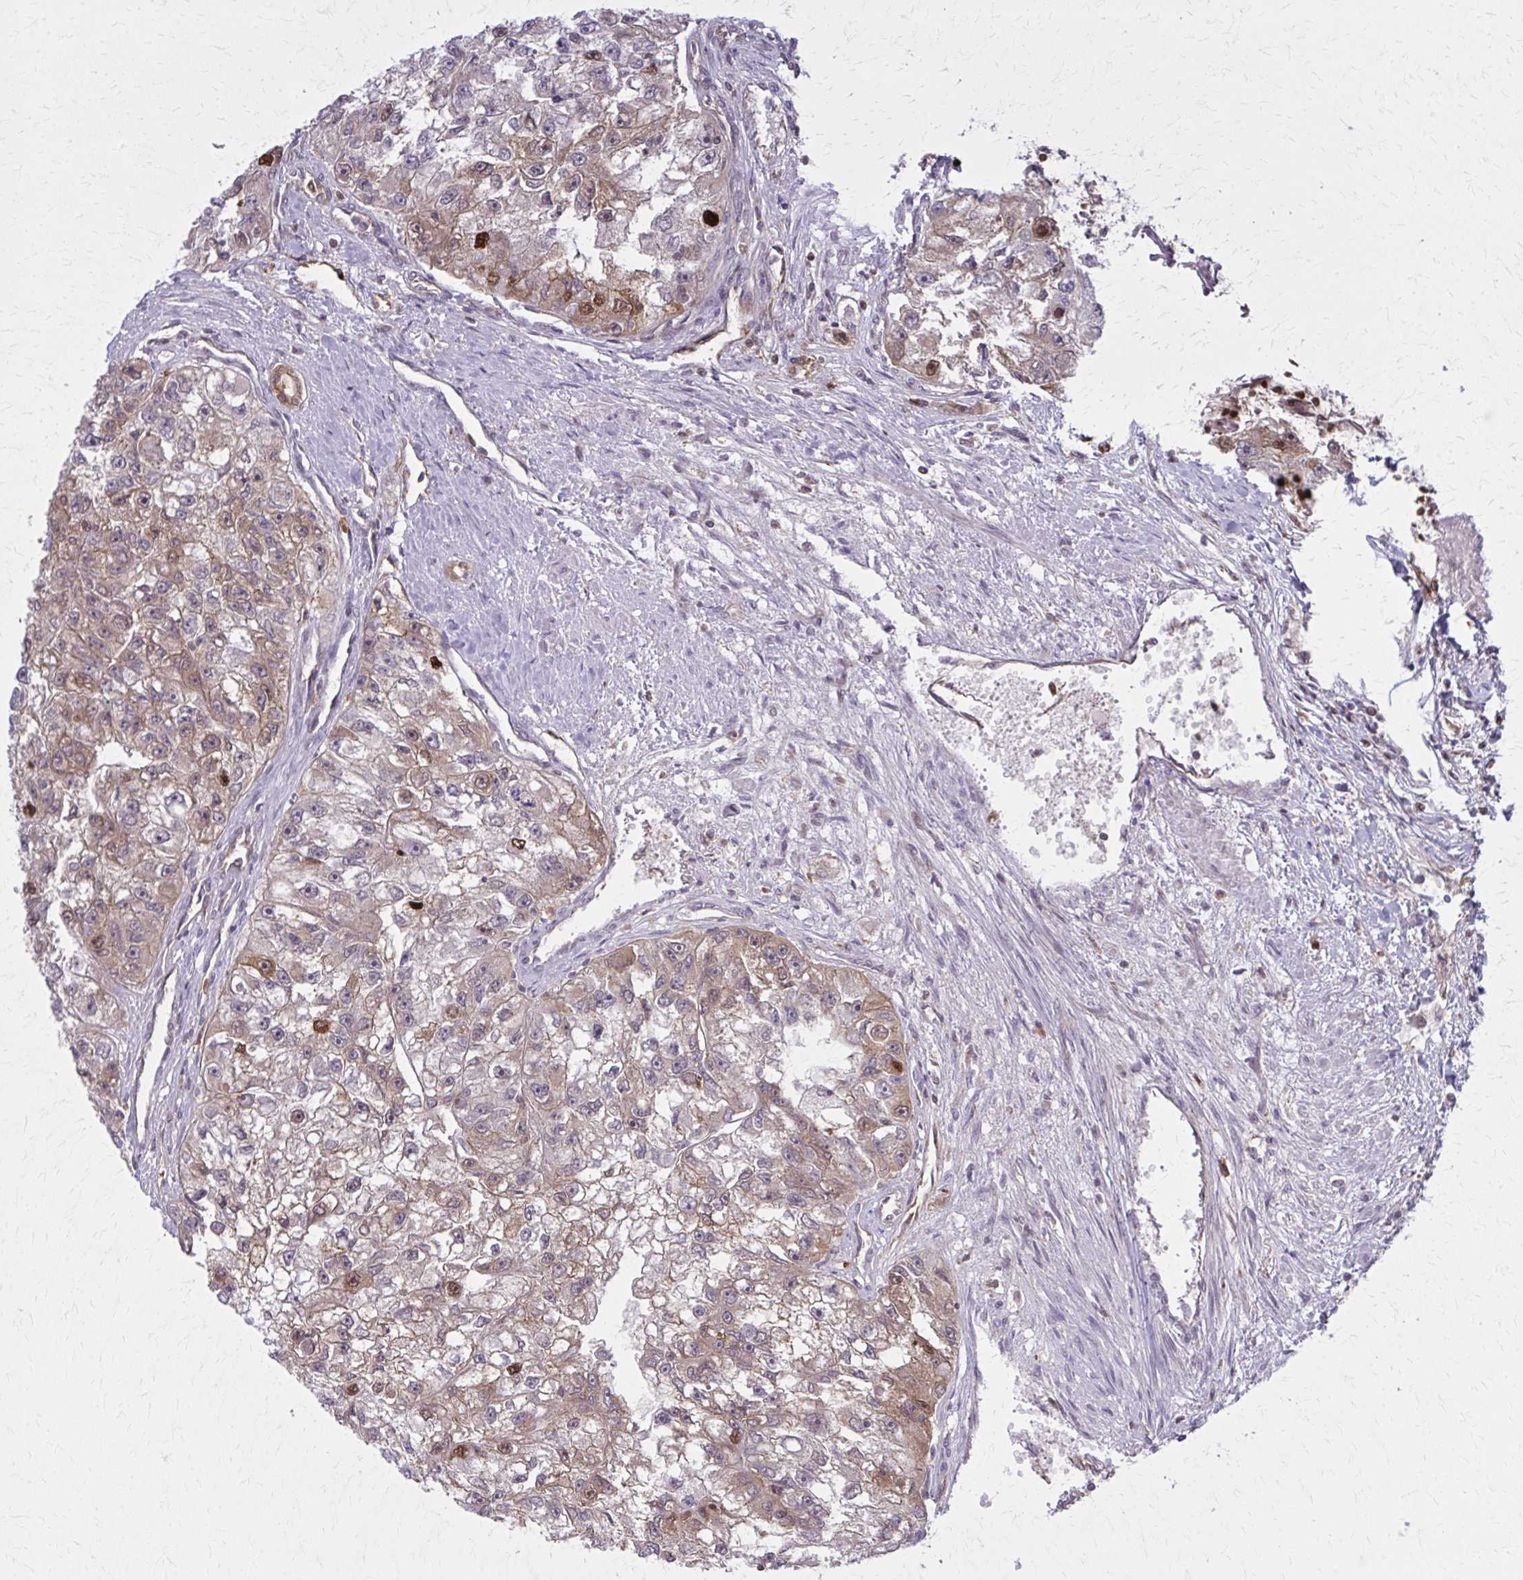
{"staining": {"intensity": "moderate", "quantity": "<25%", "location": "cytoplasmic/membranous,nuclear"}, "tissue": "renal cancer", "cell_type": "Tumor cells", "image_type": "cancer", "snomed": [{"axis": "morphology", "description": "Adenocarcinoma, NOS"}, {"axis": "topography", "description": "Kidney"}], "caption": "Tumor cells reveal low levels of moderate cytoplasmic/membranous and nuclear positivity in about <25% of cells in human renal cancer.", "gene": "ZNF559", "patient": {"sex": "male", "age": 63}}